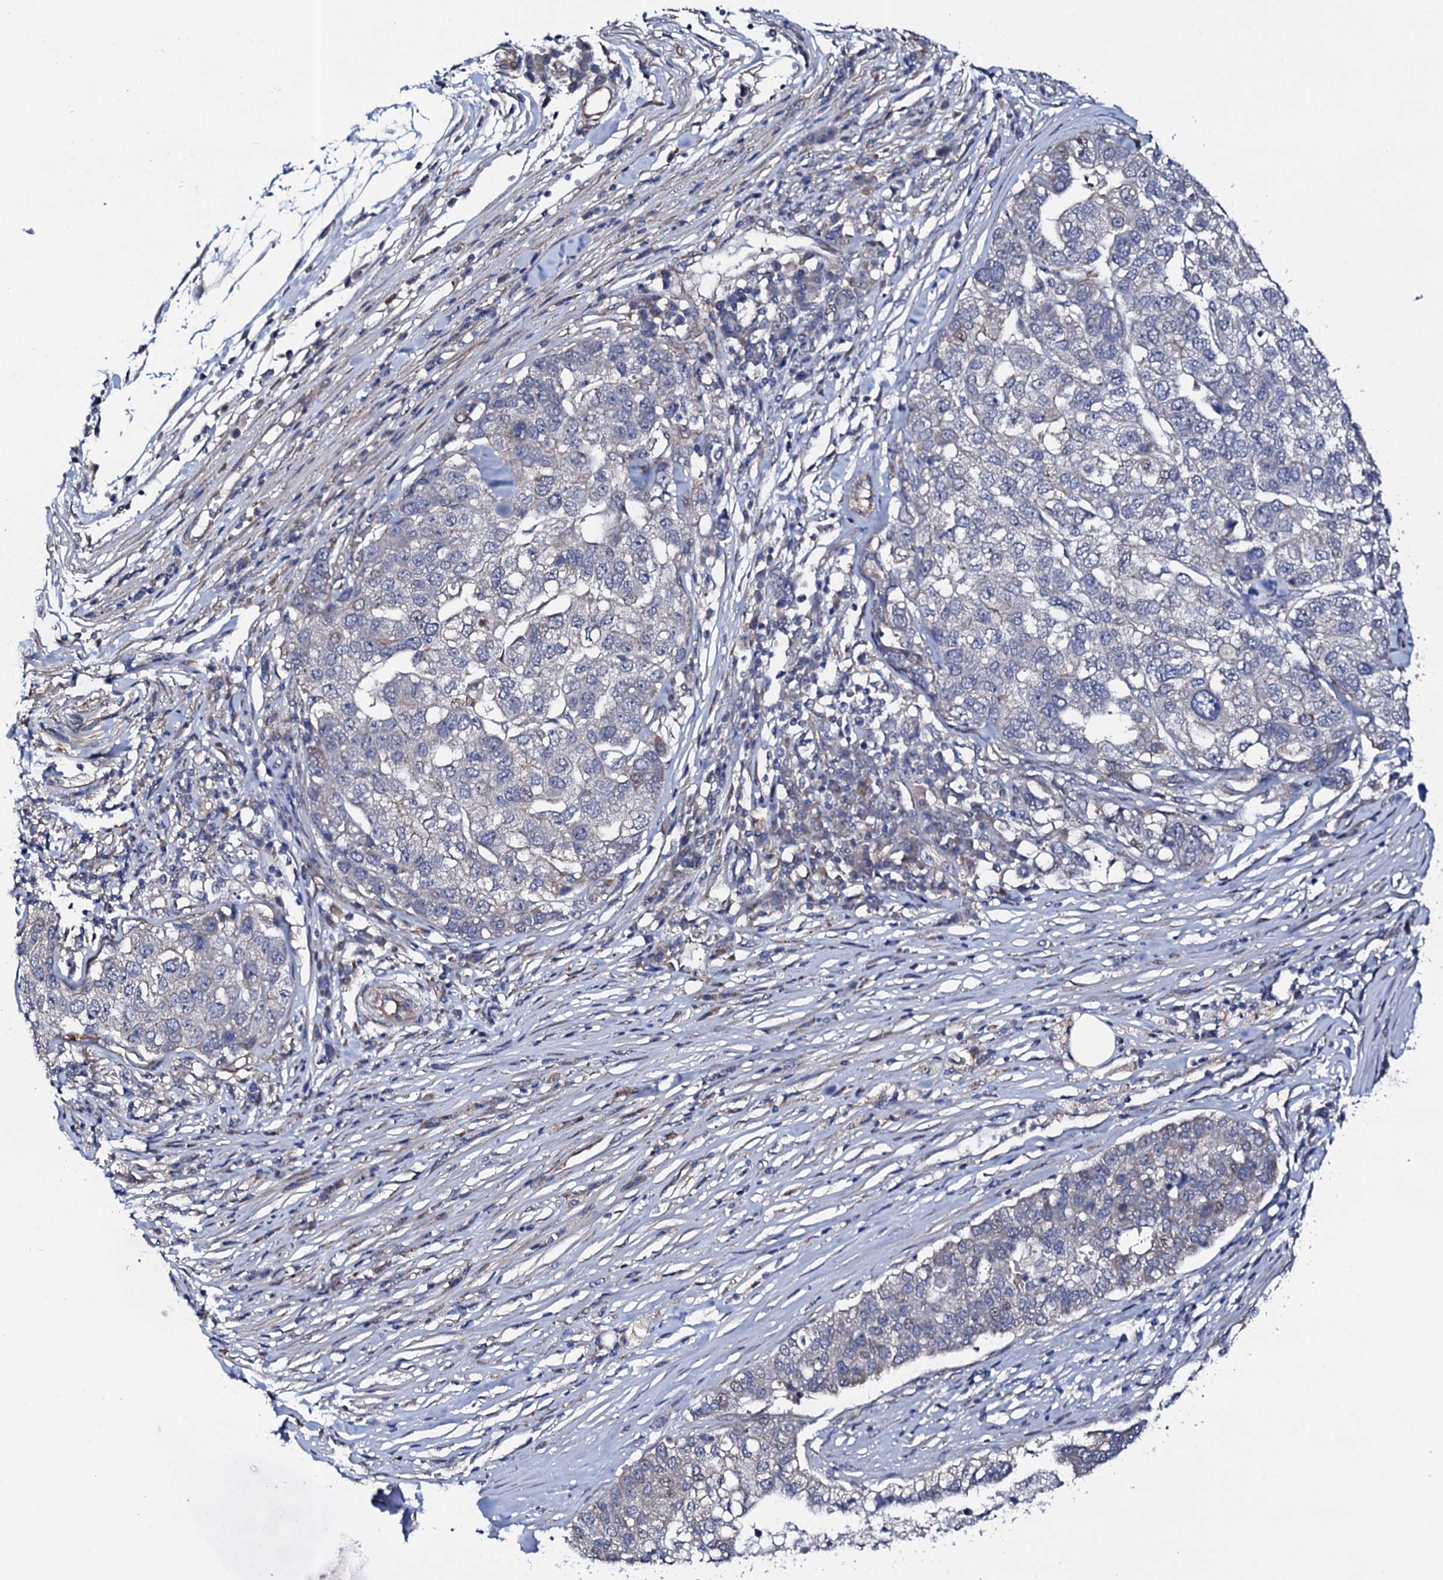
{"staining": {"intensity": "negative", "quantity": "none", "location": "none"}, "tissue": "pancreatic cancer", "cell_type": "Tumor cells", "image_type": "cancer", "snomed": [{"axis": "morphology", "description": "Adenocarcinoma, NOS"}, {"axis": "topography", "description": "Pancreas"}], "caption": "The immunohistochemistry (IHC) micrograph has no significant staining in tumor cells of pancreatic adenocarcinoma tissue.", "gene": "CIAO2A", "patient": {"sex": "female", "age": 61}}